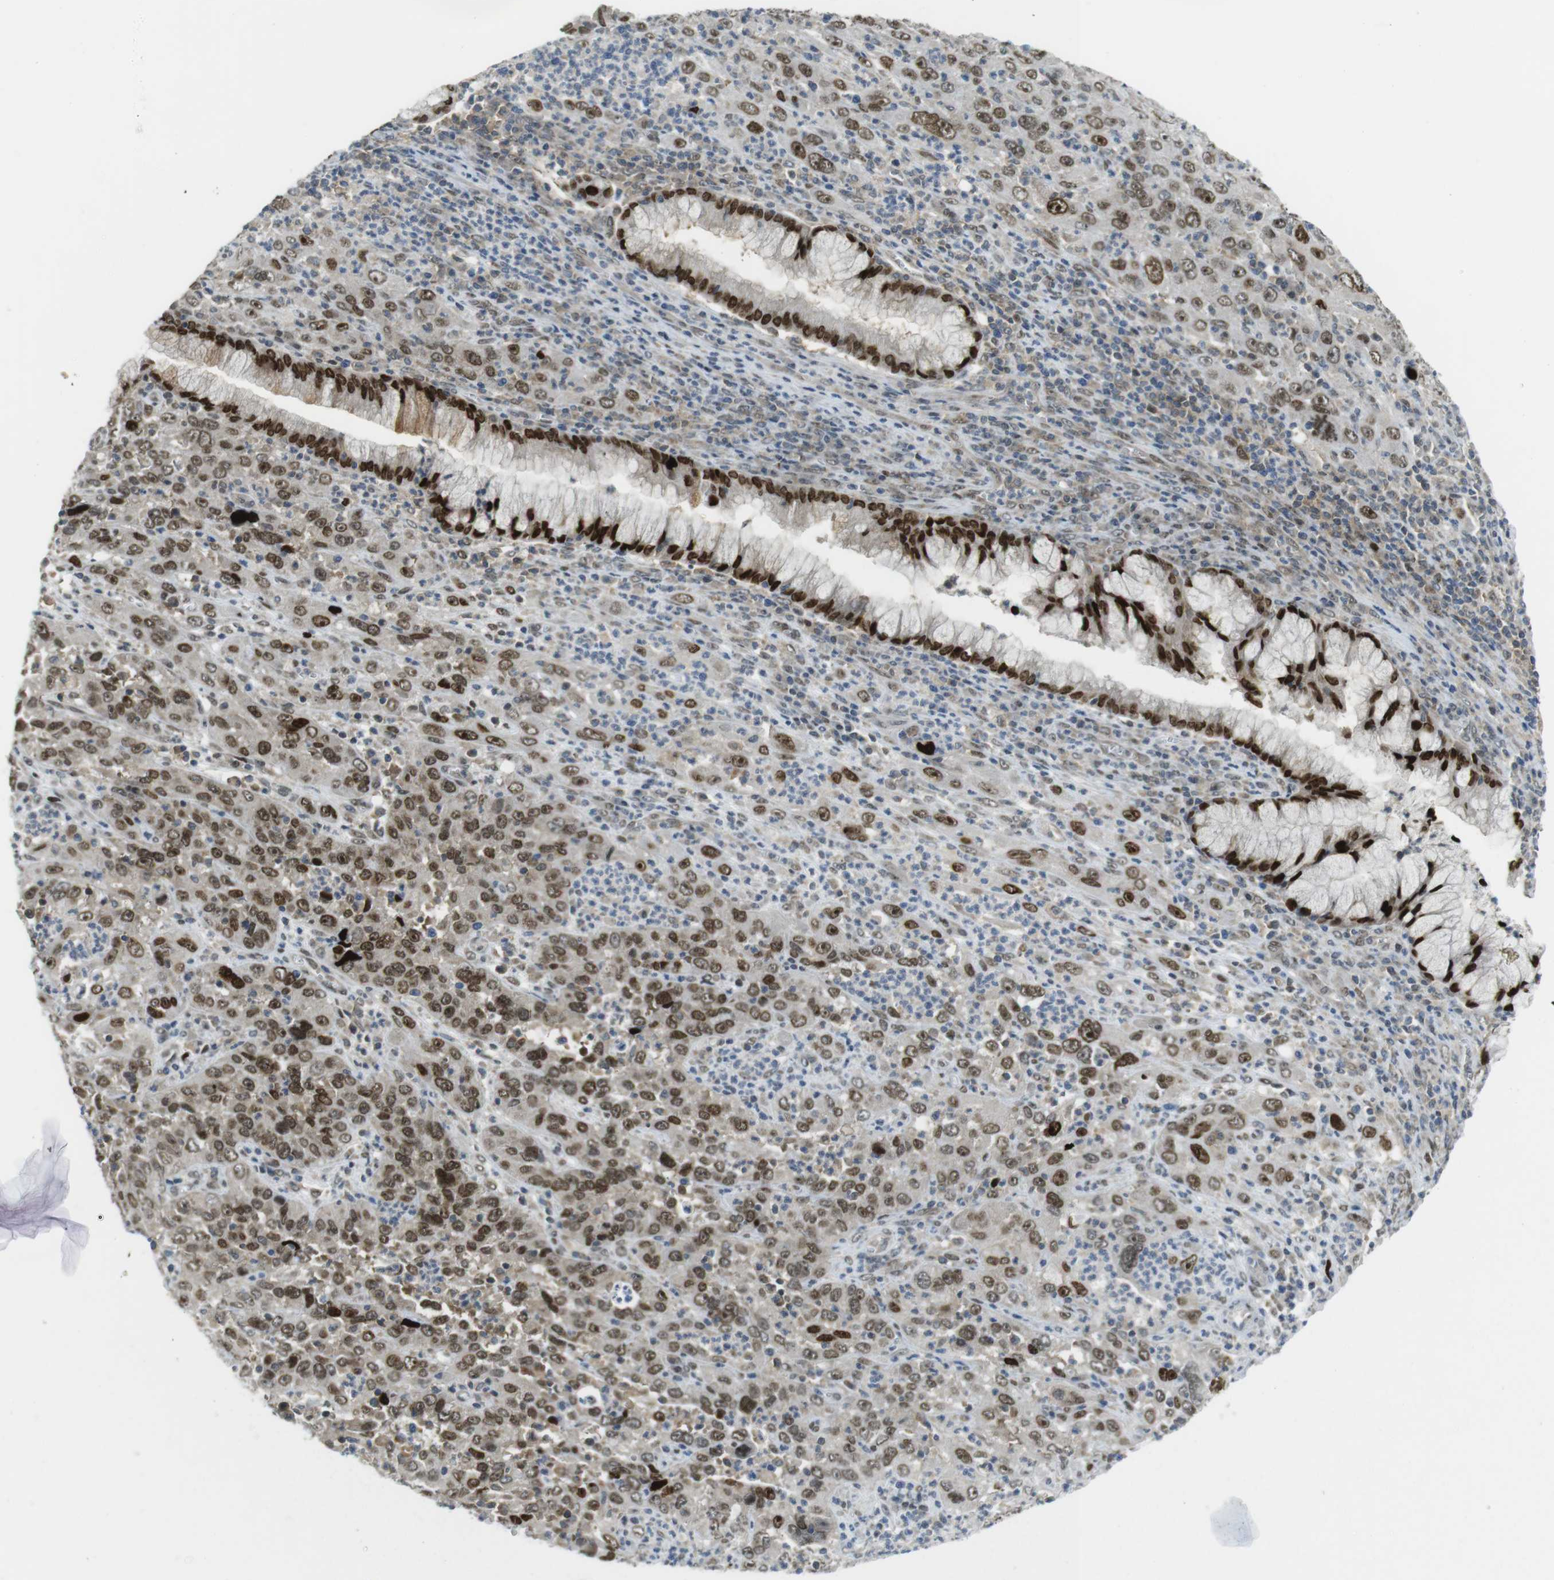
{"staining": {"intensity": "moderate", "quantity": ">75%", "location": "nuclear"}, "tissue": "cervical cancer", "cell_type": "Tumor cells", "image_type": "cancer", "snomed": [{"axis": "morphology", "description": "Squamous cell carcinoma, NOS"}, {"axis": "topography", "description": "Cervix"}], "caption": "Approximately >75% of tumor cells in human cervical cancer demonstrate moderate nuclear protein staining as visualized by brown immunohistochemical staining.", "gene": "RCC1", "patient": {"sex": "female", "age": 32}}